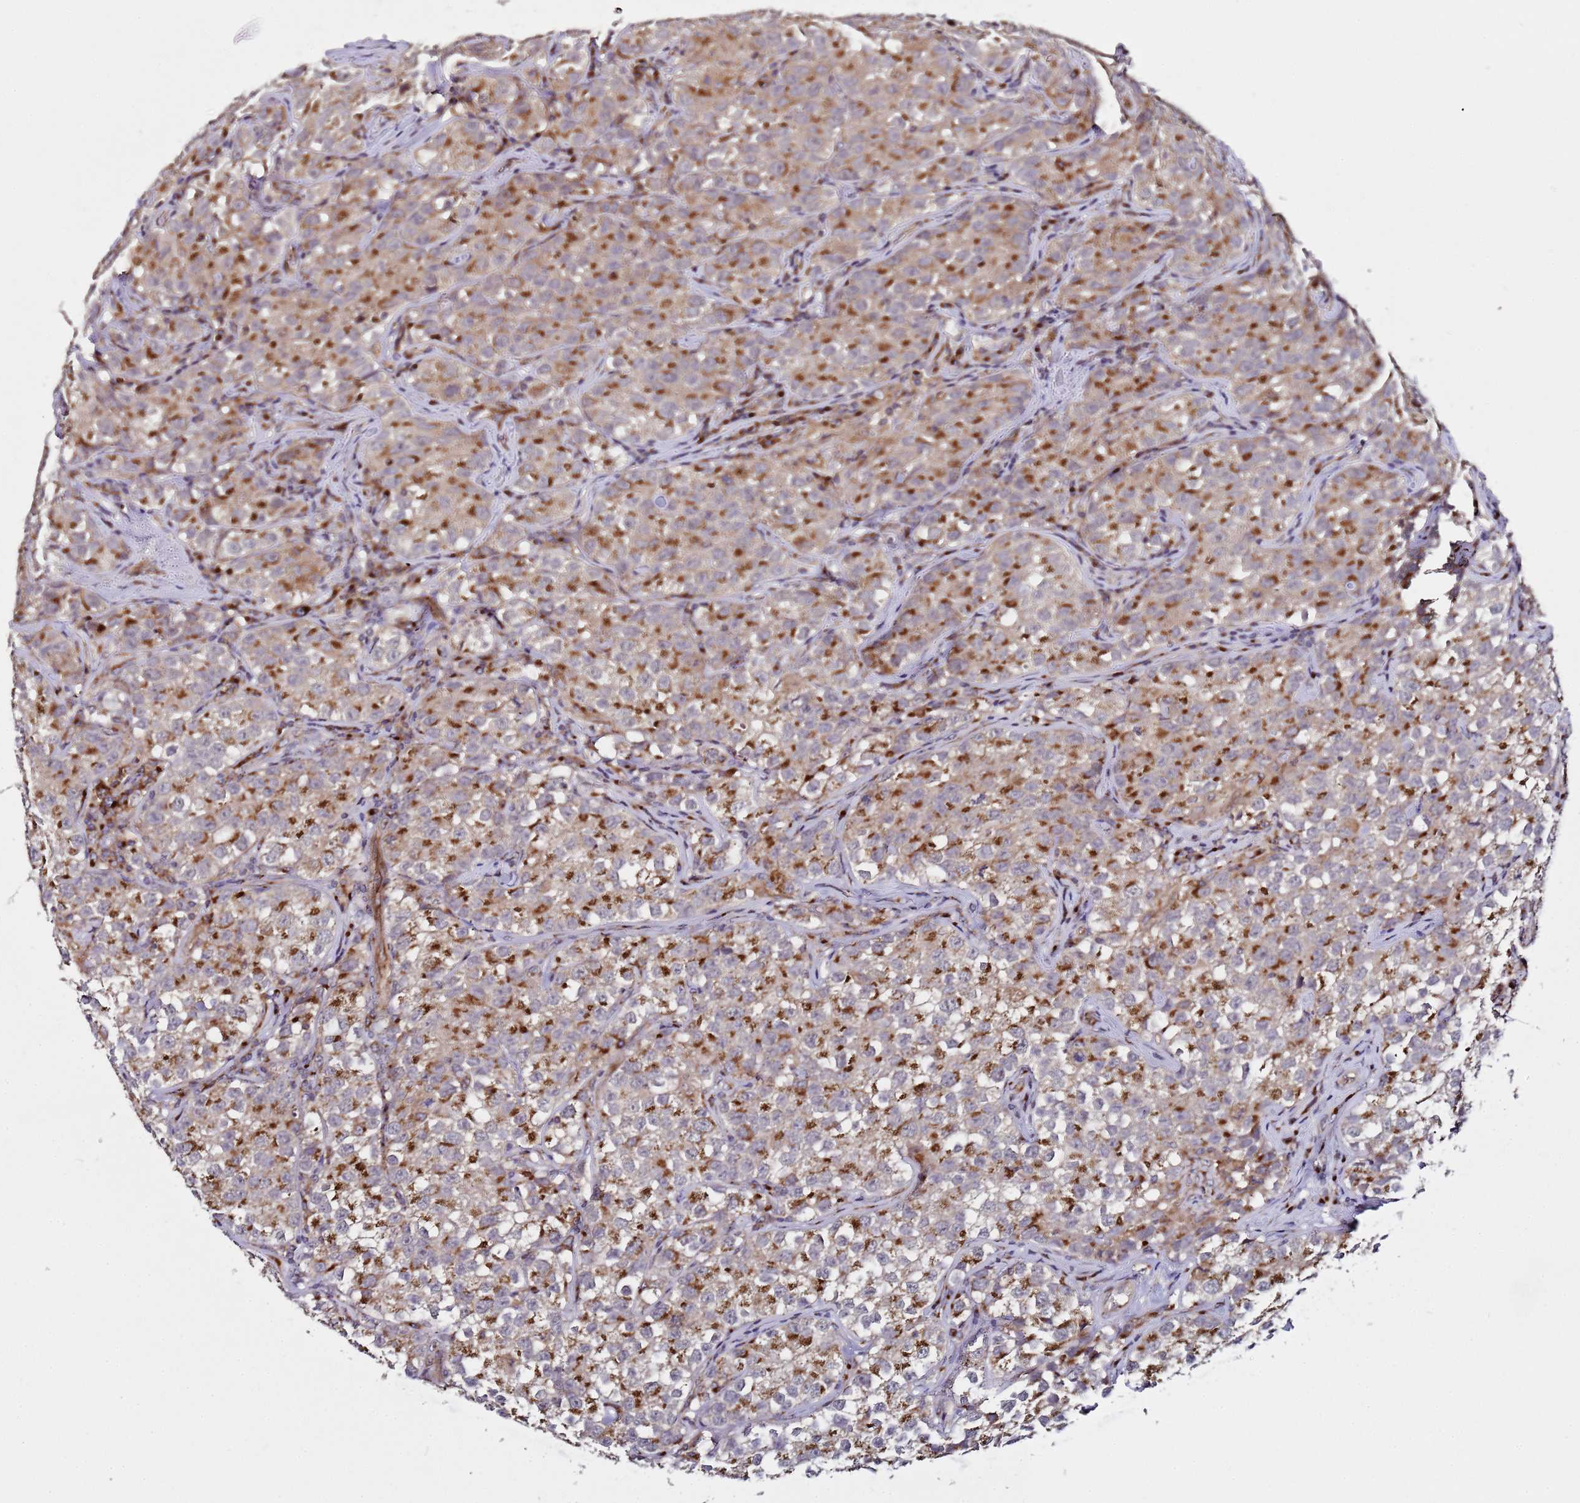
{"staining": {"intensity": "strong", "quantity": "25%-75%", "location": "cytoplasmic/membranous"}, "tissue": "testis cancer", "cell_type": "Tumor cells", "image_type": "cancer", "snomed": [{"axis": "morphology", "description": "Seminoma, NOS"}, {"axis": "morphology", "description": "Carcinoma, Embryonal, NOS"}, {"axis": "topography", "description": "Testis"}], "caption": "Immunohistochemistry of human testis cancer (embryonal carcinoma) exhibits high levels of strong cytoplasmic/membranous staining in approximately 25%-75% of tumor cells.", "gene": "MRPL49", "patient": {"sex": "male", "age": 43}}